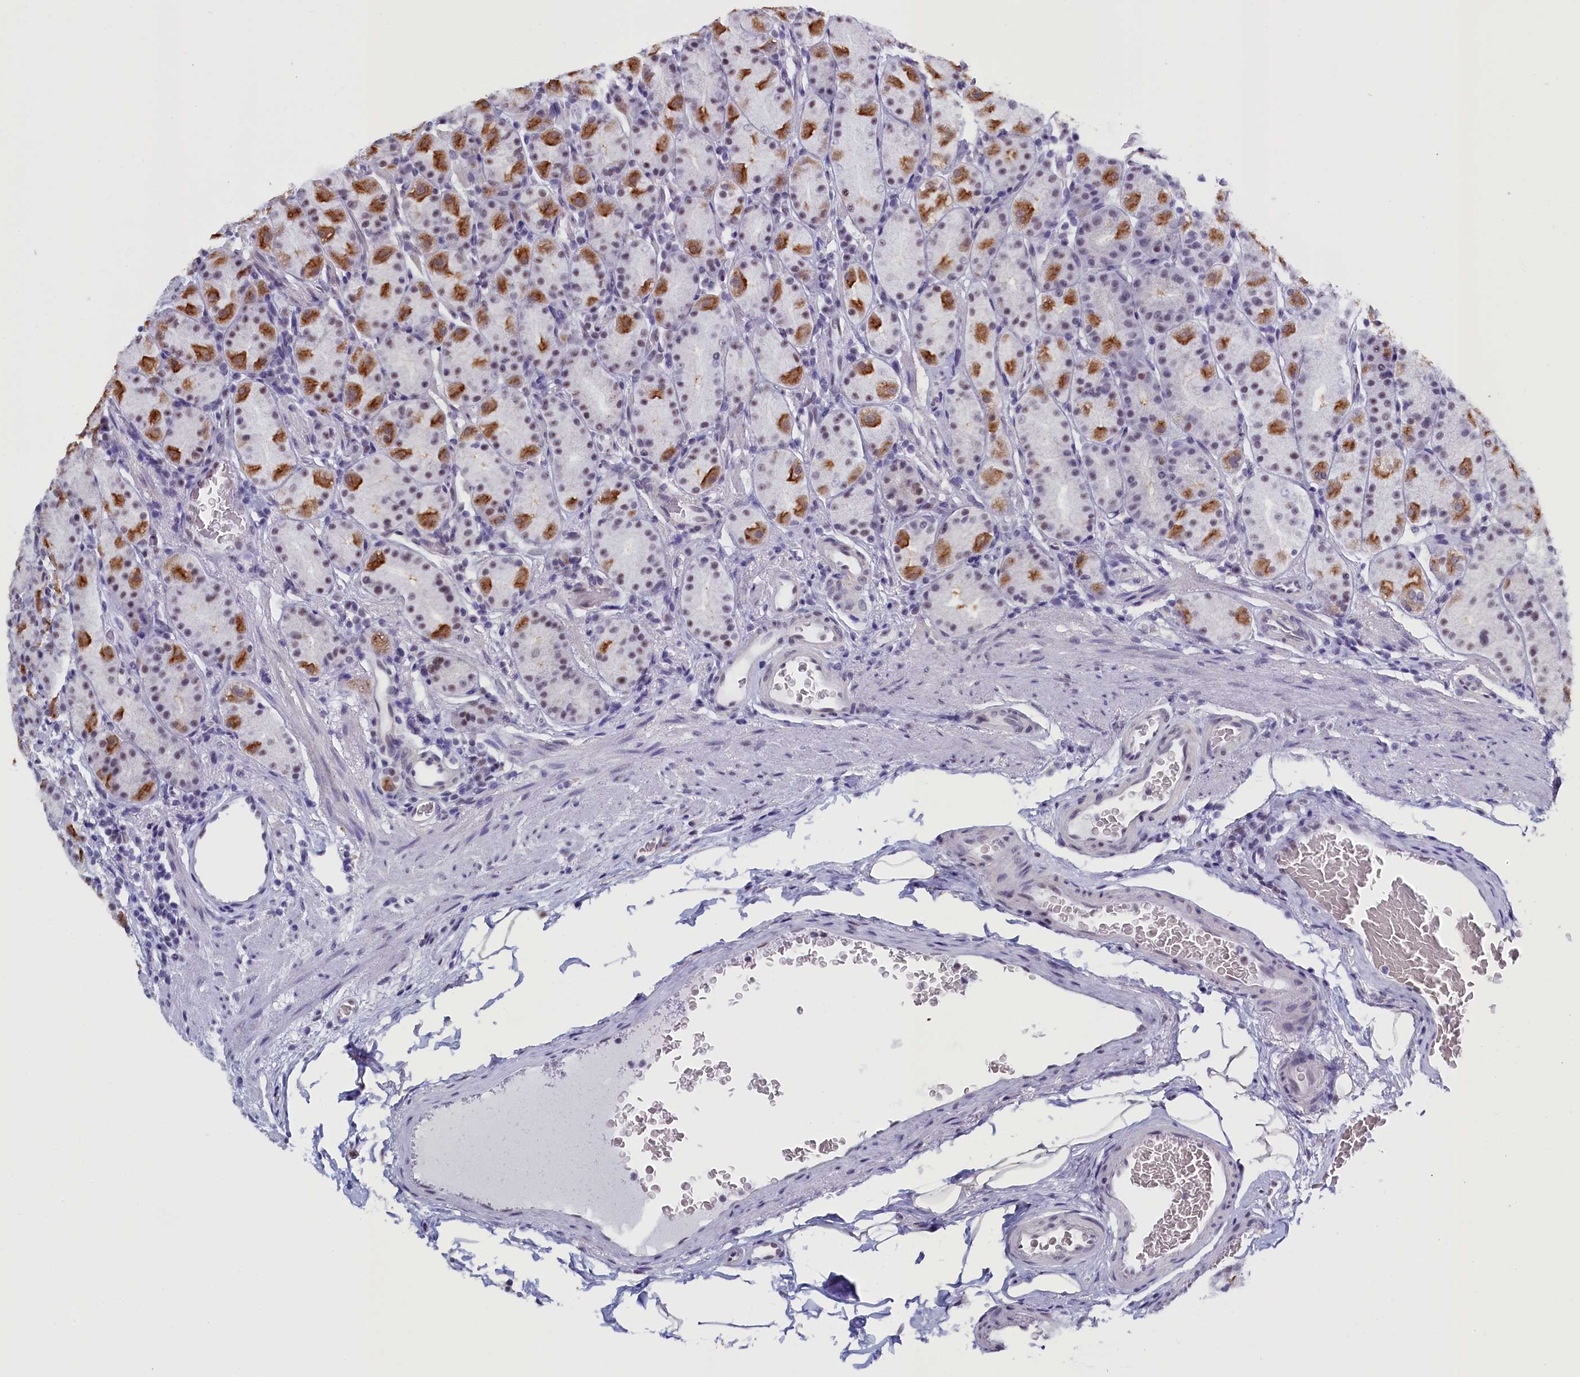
{"staining": {"intensity": "moderate", "quantity": "25%-75%", "location": "cytoplasmic/membranous,nuclear"}, "tissue": "stomach", "cell_type": "Glandular cells", "image_type": "normal", "snomed": [{"axis": "morphology", "description": "Normal tissue, NOS"}, {"axis": "topography", "description": "Stomach, upper"}, {"axis": "topography", "description": "Stomach, lower"}, {"axis": "topography", "description": "Small intestine"}], "caption": "A micrograph of stomach stained for a protein shows moderate cytoplasmic/membranous,nuclear brown staining in glandular cells.", "gene": "CD2BP2", "patient": {"sex": "male", "age": 68}}